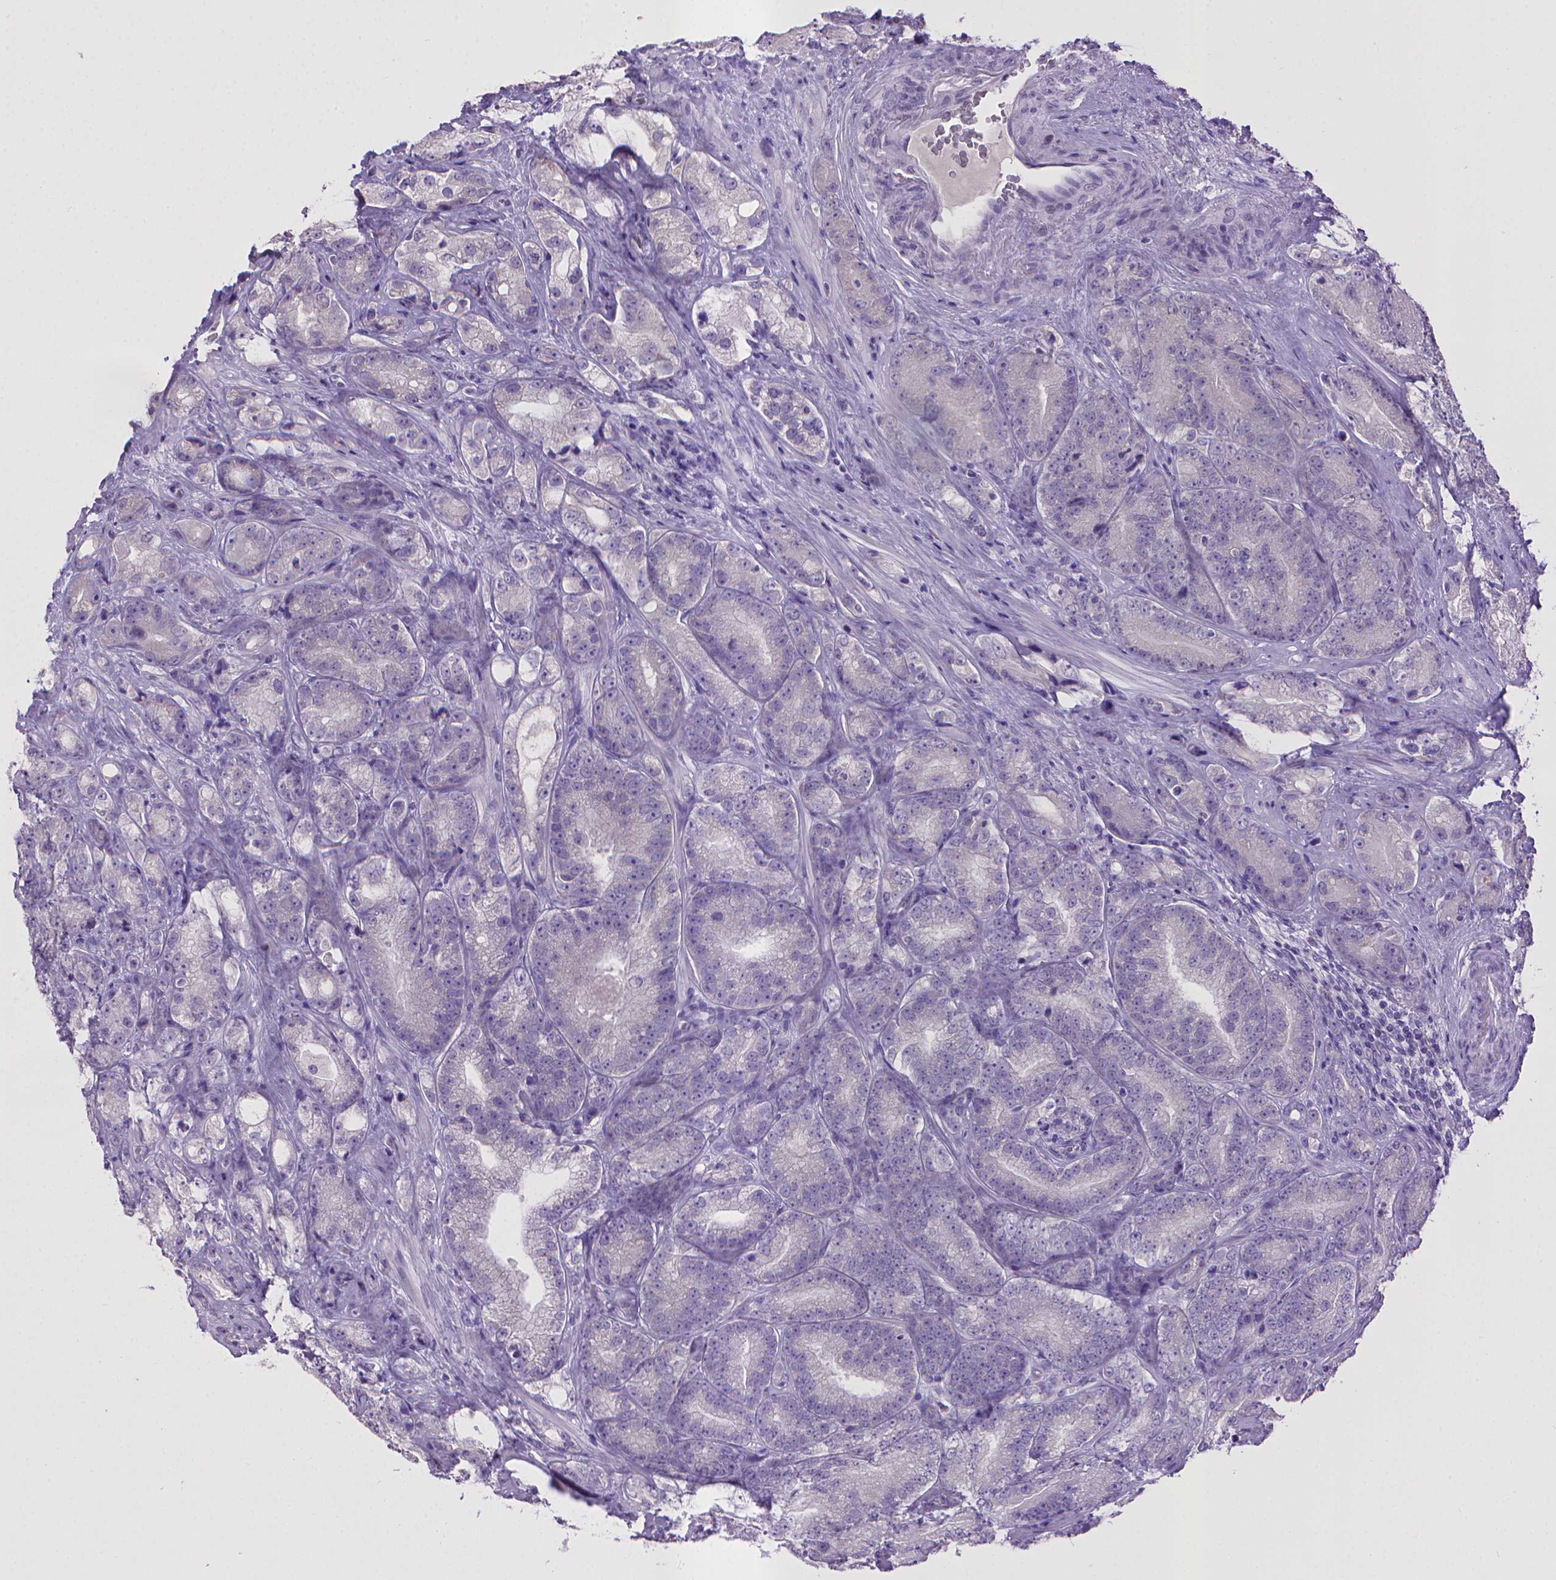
{"staining": {"intensity": "negative", "quantity": "none", "location": "none"}, "tissue": "prostate cancer", "cell_type": "Tumor cells", "image_type": "cancer", "snomed": [{"axis": "morphology", "description": "Adenocarcinoma, NOS"}, {"axis": "topography", "description": "Prostate"}], "caption": "Photomicrograph shows no protein staining in tumor cells of prostate adenocarcinoma tissue. (DAB (3,3'-diaminobenzidine) immunohistochemistry (IHC), high magnification).", "gene": "KMO", "patient": {"sex": "male", "age": 63}}